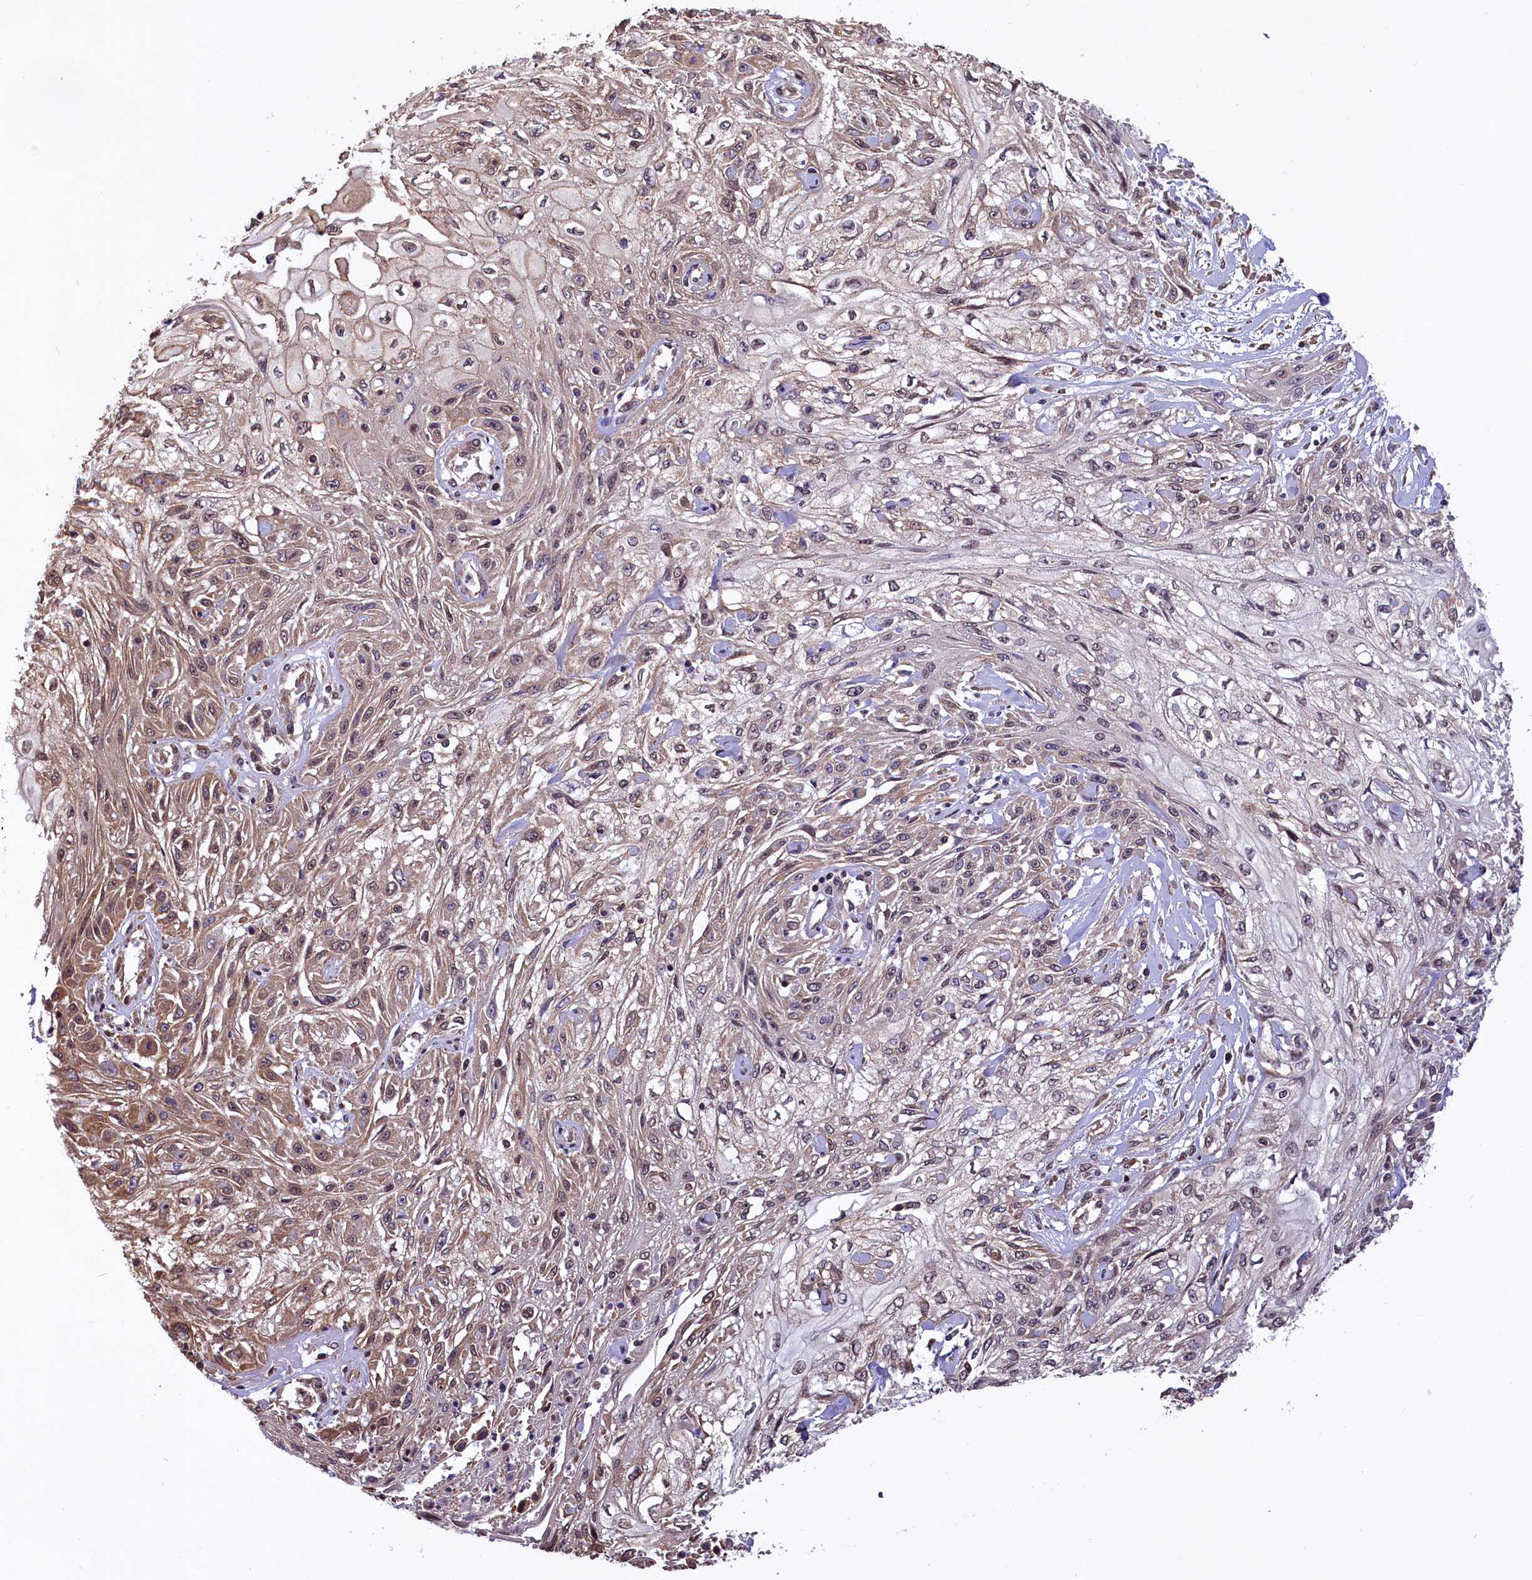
{"staining": {"intensity": "moderate", "quantity": ">75%", "location": "cytoplasmic/membranous,nuclear"}, "tissue": "skin cancer", "cell_type": "Tumor cells", "image_type": "cancer", "snomed": [{"axis": "morphology", "description": "Squamous cell carcinoma, NOS"}, {"axis": "morphology", "description": "Squamous cell carcinoma, metastatic, NOS"}, {"axis": "topography", "description": "Skin"}, {"axis": "topography", "description": "Lymph node"}], "caption": "Moderate cytoplasmic/membranous and nuclear staining is present in approximately >75% of tumor cells in metastatic squamous cell carcinoma (skin). Nuclei are stained in blue.", "gene": "ZC3H4", "patient": {"sex": "male", "age": 75}}